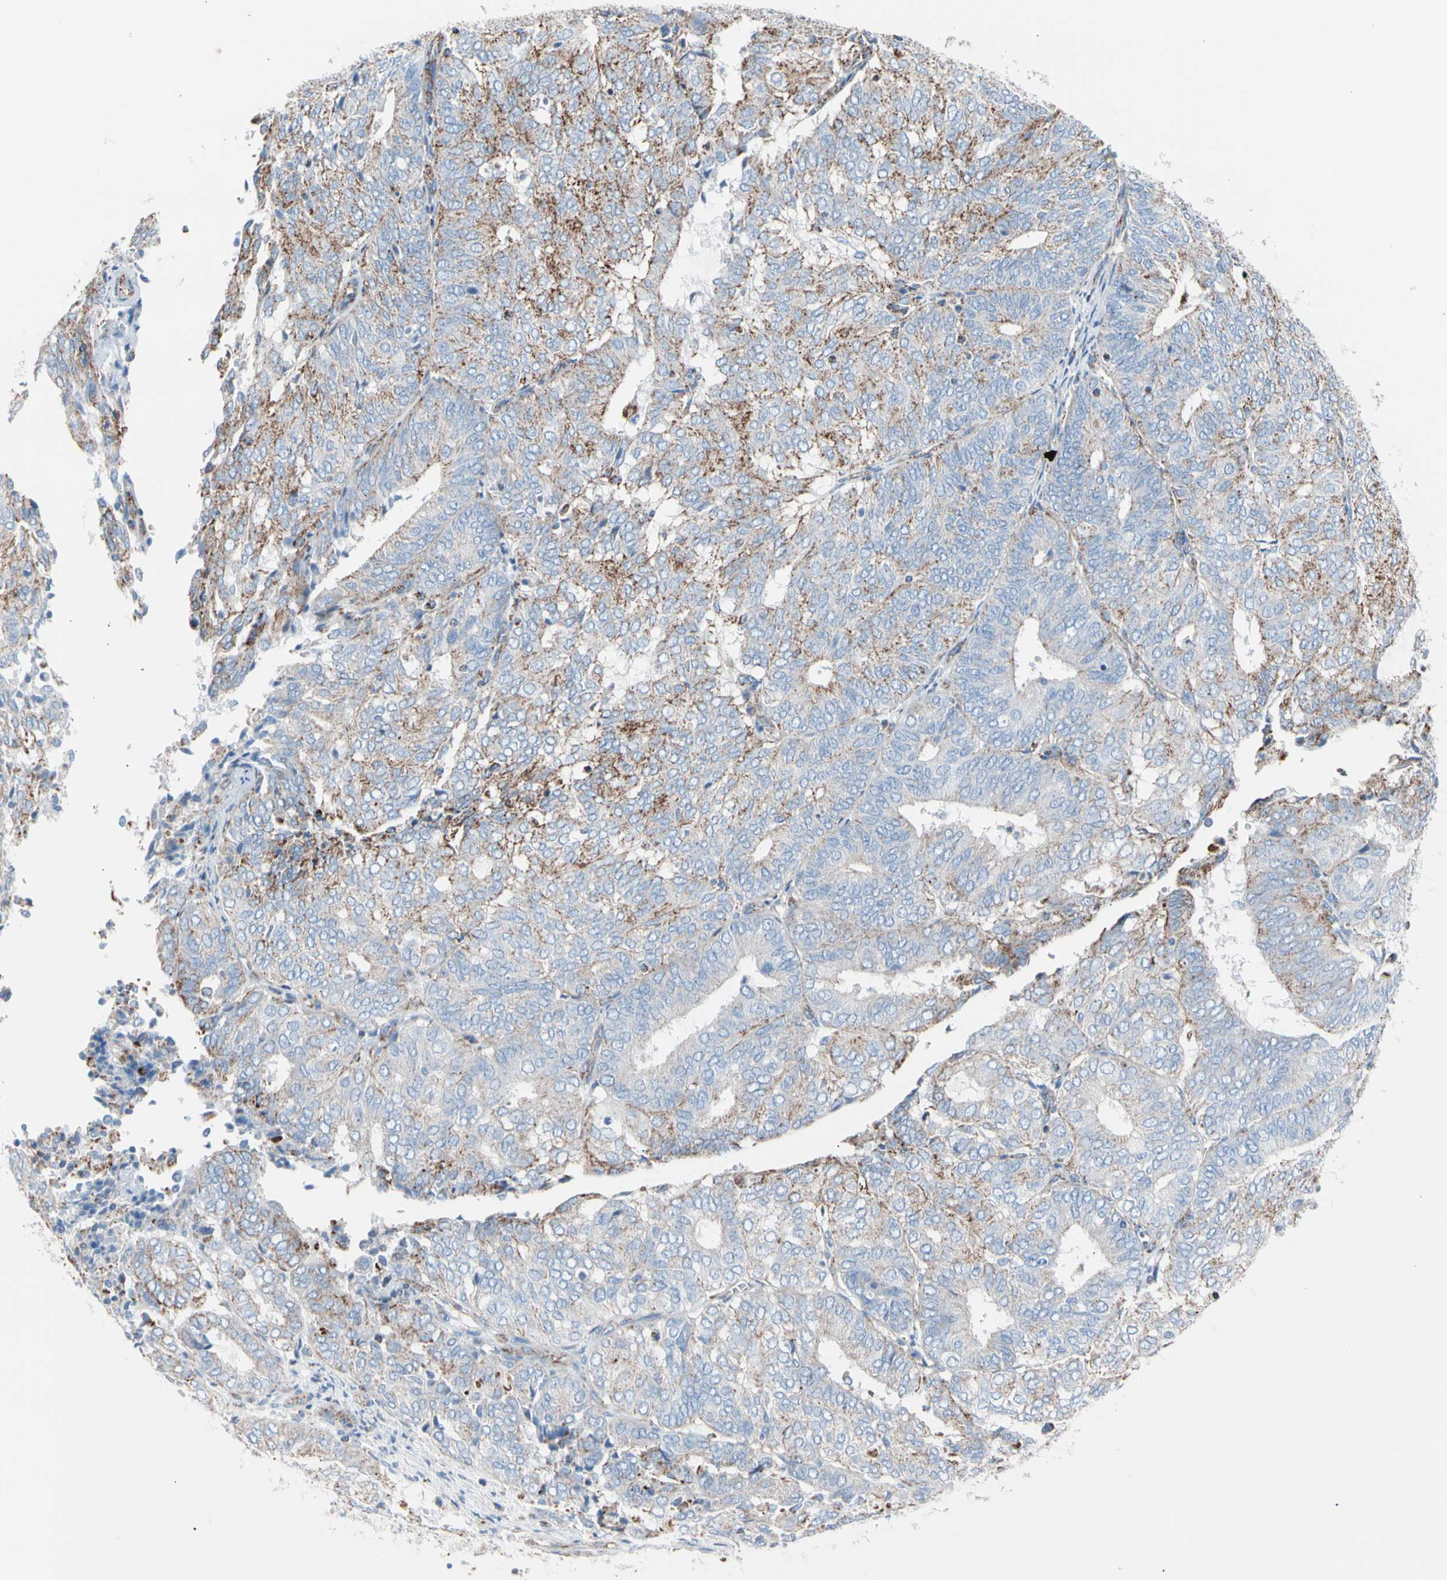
{"staining": {"intensity": "moderate", "quantity": "25%-75%", "location": "cytoplasmic/membranous"}, "tissue": "endometrial cancer", "cell_type": "Tumor cells", "image_type": "cancer", "snomed": [{"axis": "morphology", "description": "Adenocarcinoma, NOS"}, {"axis": "topography", "description": "Uterus"}], "caption": "Adenocarcinoma (endometrial) was stained to show a protein in brown. There is medium levels of moderate cytoplasmic/membranous expression in approximately 25%-75% of tumor cells.", "gene": "HK1", "patient": {"sex": "female", "age": 60}}